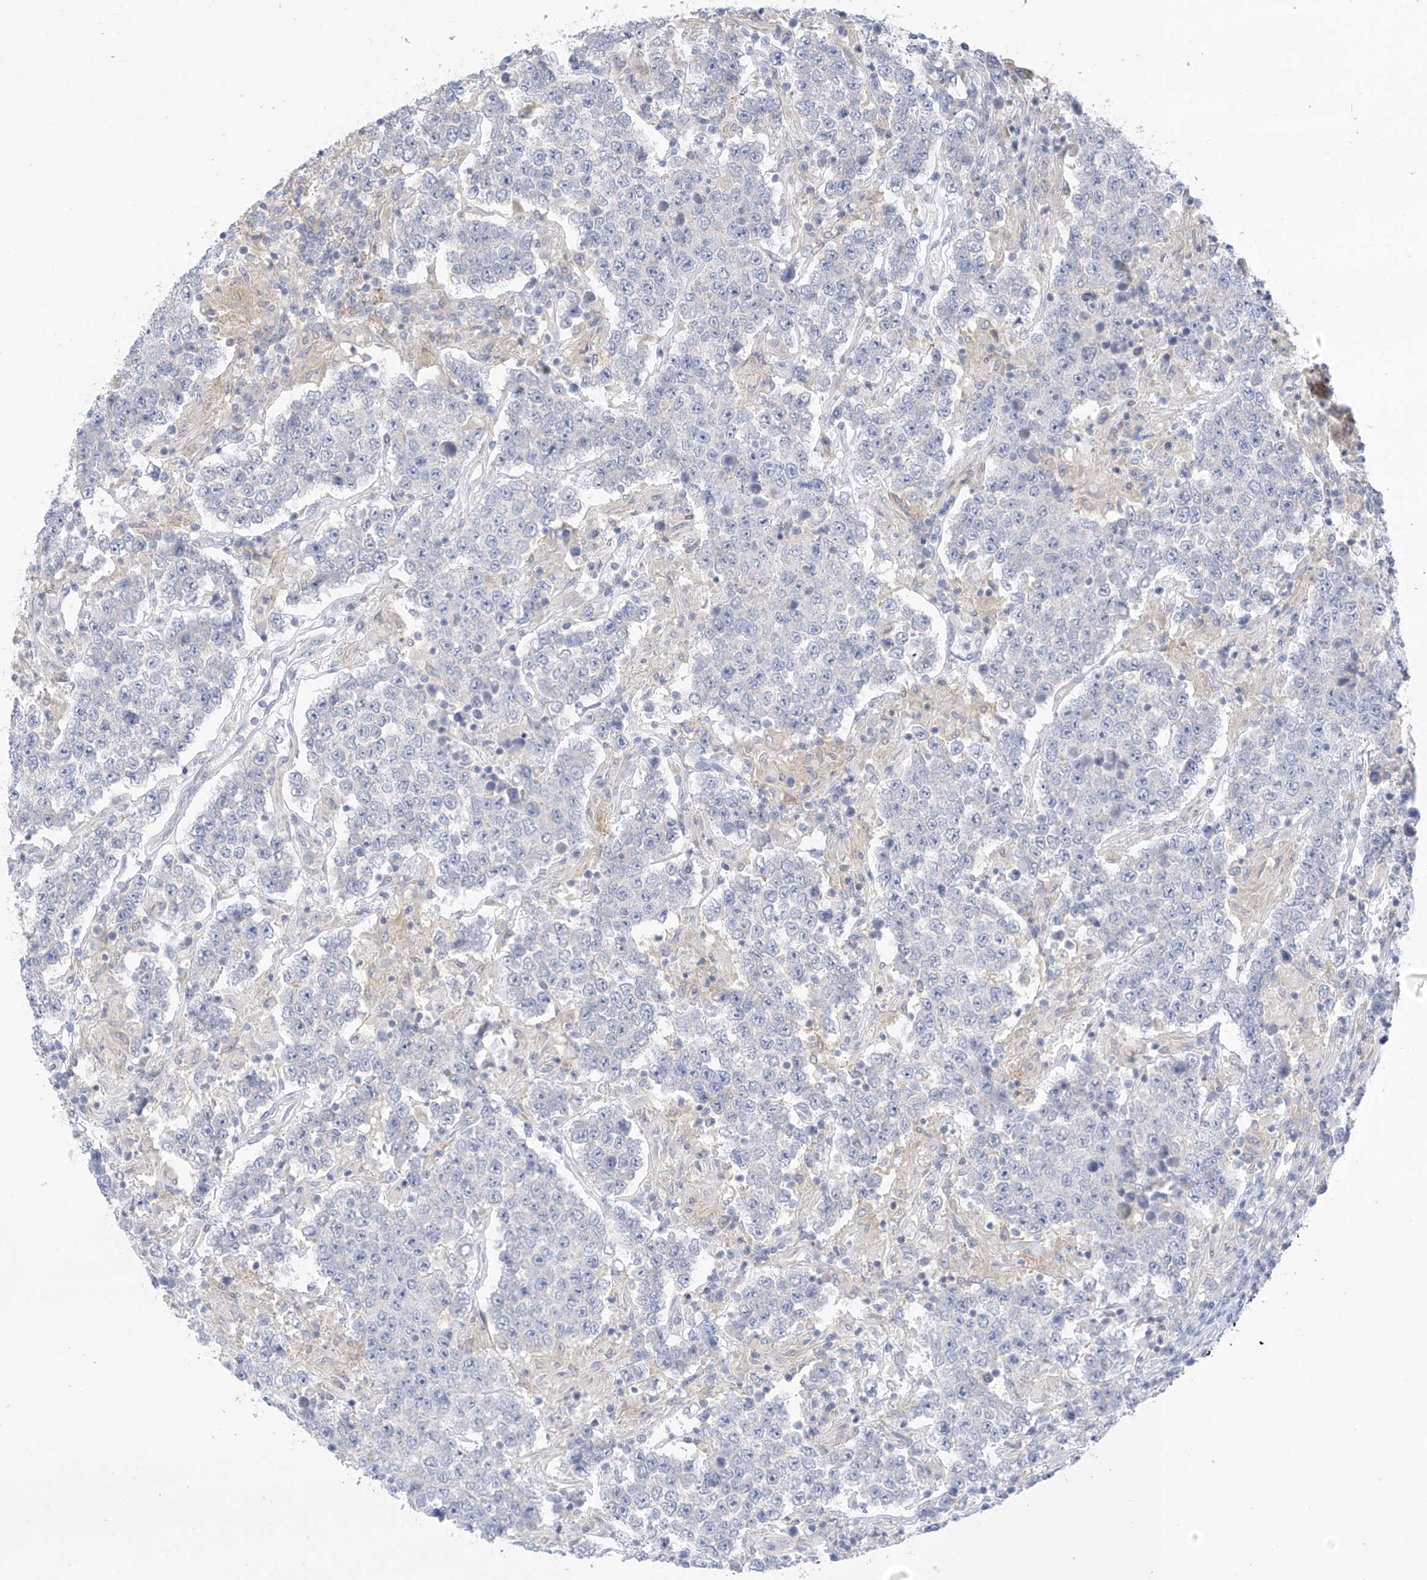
{"staining": {"intensity": "negative", "quantity": "none", "location": "none"}, "tissue": "testis cancer", "cell_type": "Tumor cells", "image_type": "cancer", "snomed": [{"axis": "morphology", "description": "Normal tissue, NOS"}, {"axis": "morphology", "description": "Urothelial carcinoma, High grade"}, {"axis": "morphology", "description": "Seminoma, NOS"}, {"axis": "morphology", "description": "Carcinoma, Embryonal, NOS"}, {"axis": "topography", "description": "Urinary bladder"}, {"axis": "topography", "description": "Testis"}], "caption": "There is no significant expression in tumor cells of embryonal carcinoma (testis). (Brightfield microscopy of DAB (3,3'-diaminobenzidine) immunohistochemistry (IHC) at high magnification).", "gene": "SLC6A12", "patient": {"sex": "male", "age": 41}}